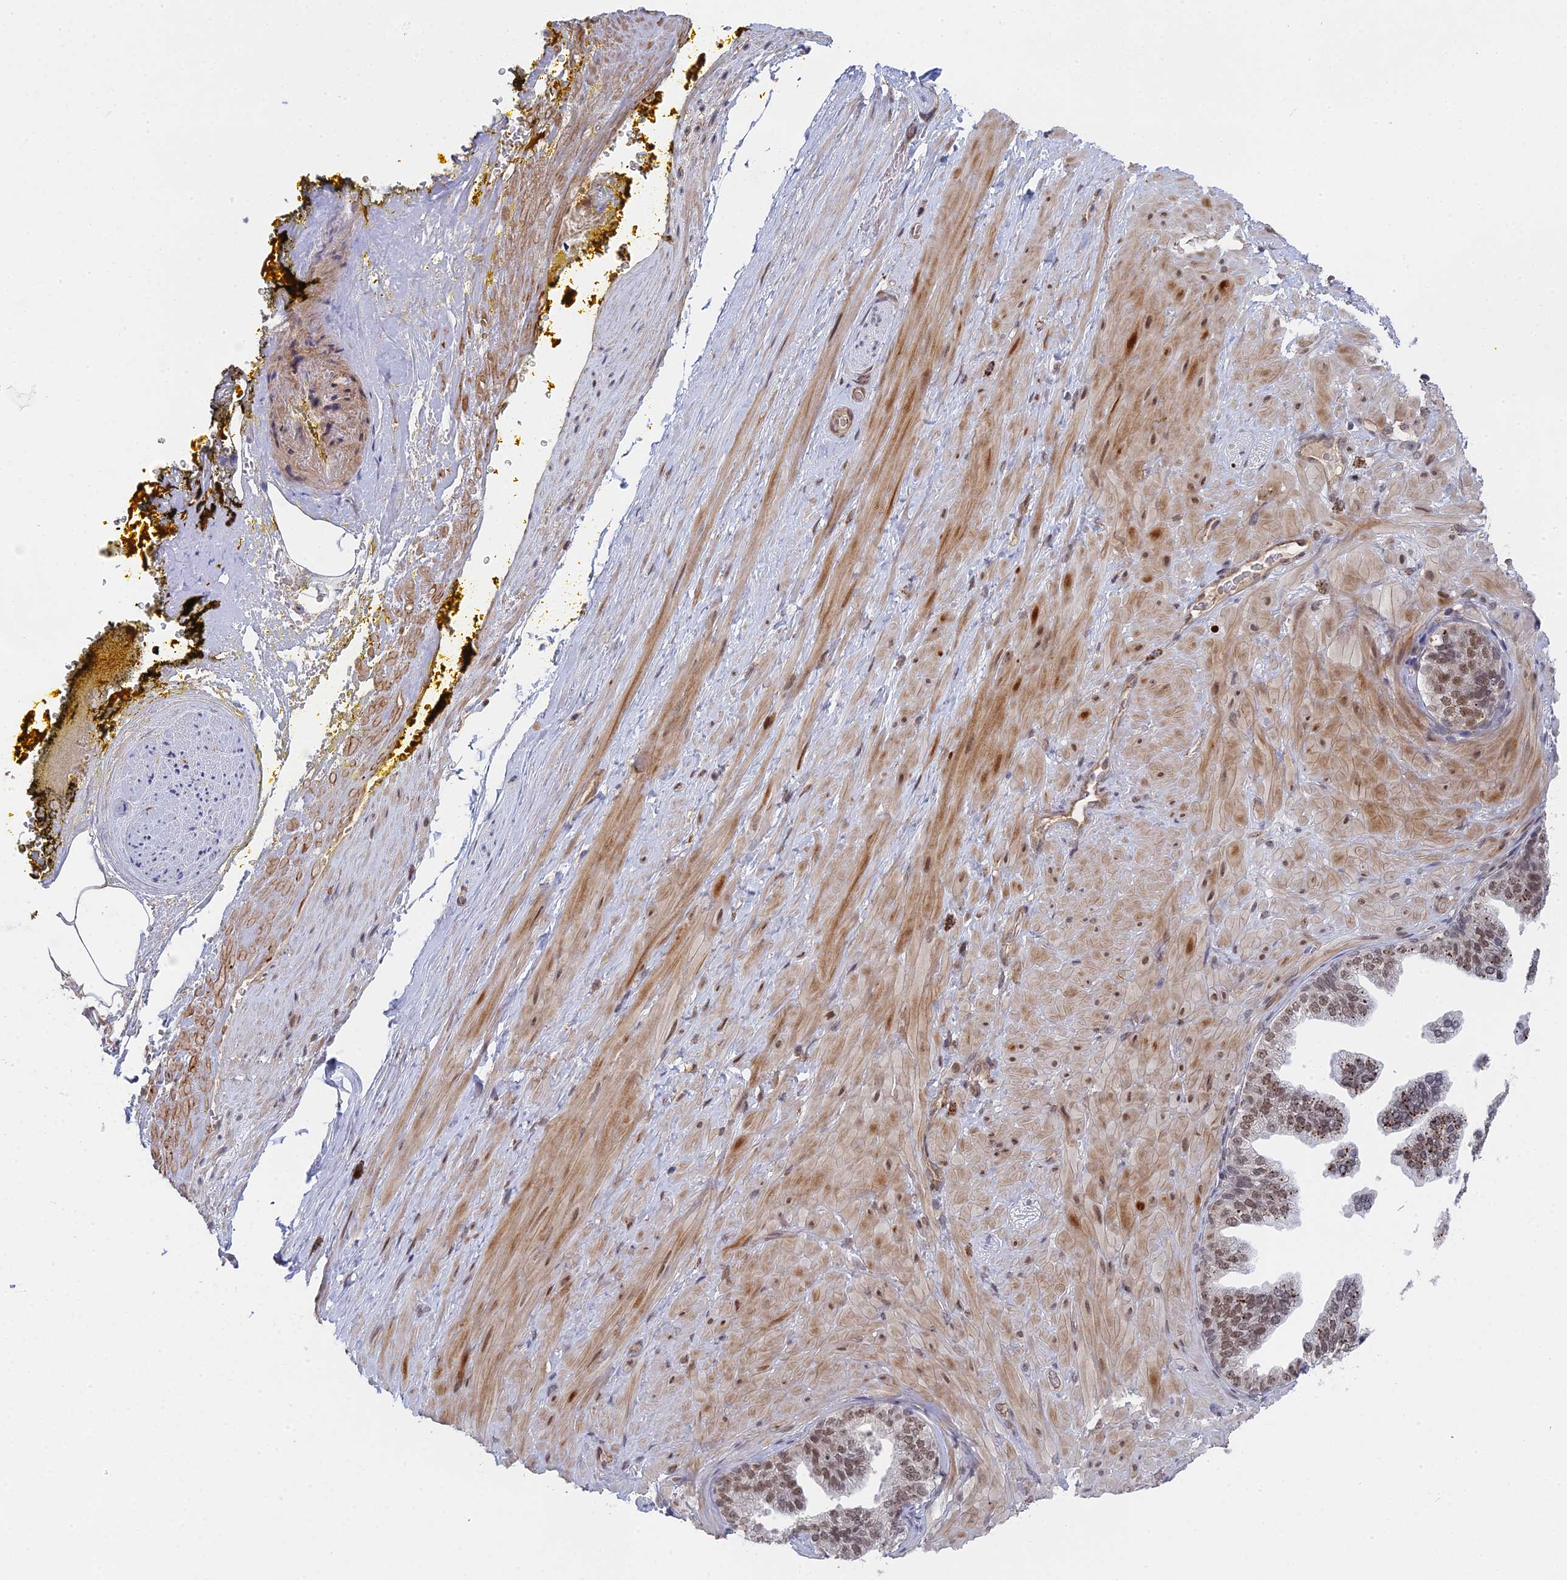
{"staining": {"intensity": "weak", "quantity": ">75%", "location": "cytoplasmic/membranous"}, "tissue": "adipose tissue", "cell_type": "Adipocytes", "image_type": "normal", "snomed": [{"axis": "morphology", "description": "Normal tissue, NOS"}, {"axis": "morphology", "description": "Adenocarcinoma, Low grade"}, {"axis": "topography", "description": "Prostate"}, {"axis": "topography", "description": "Peripheral nerve tissue"}], "caption": "This micrograph exhibits immunohistochemistry (IHC) staining of unremarkable human adipose tissue, with low weak cytoplasmic/membranous positivity in about >75% of adipocytes.", "gene": "CCDC85A", "patient": {"sex": "male", "age": 63}}